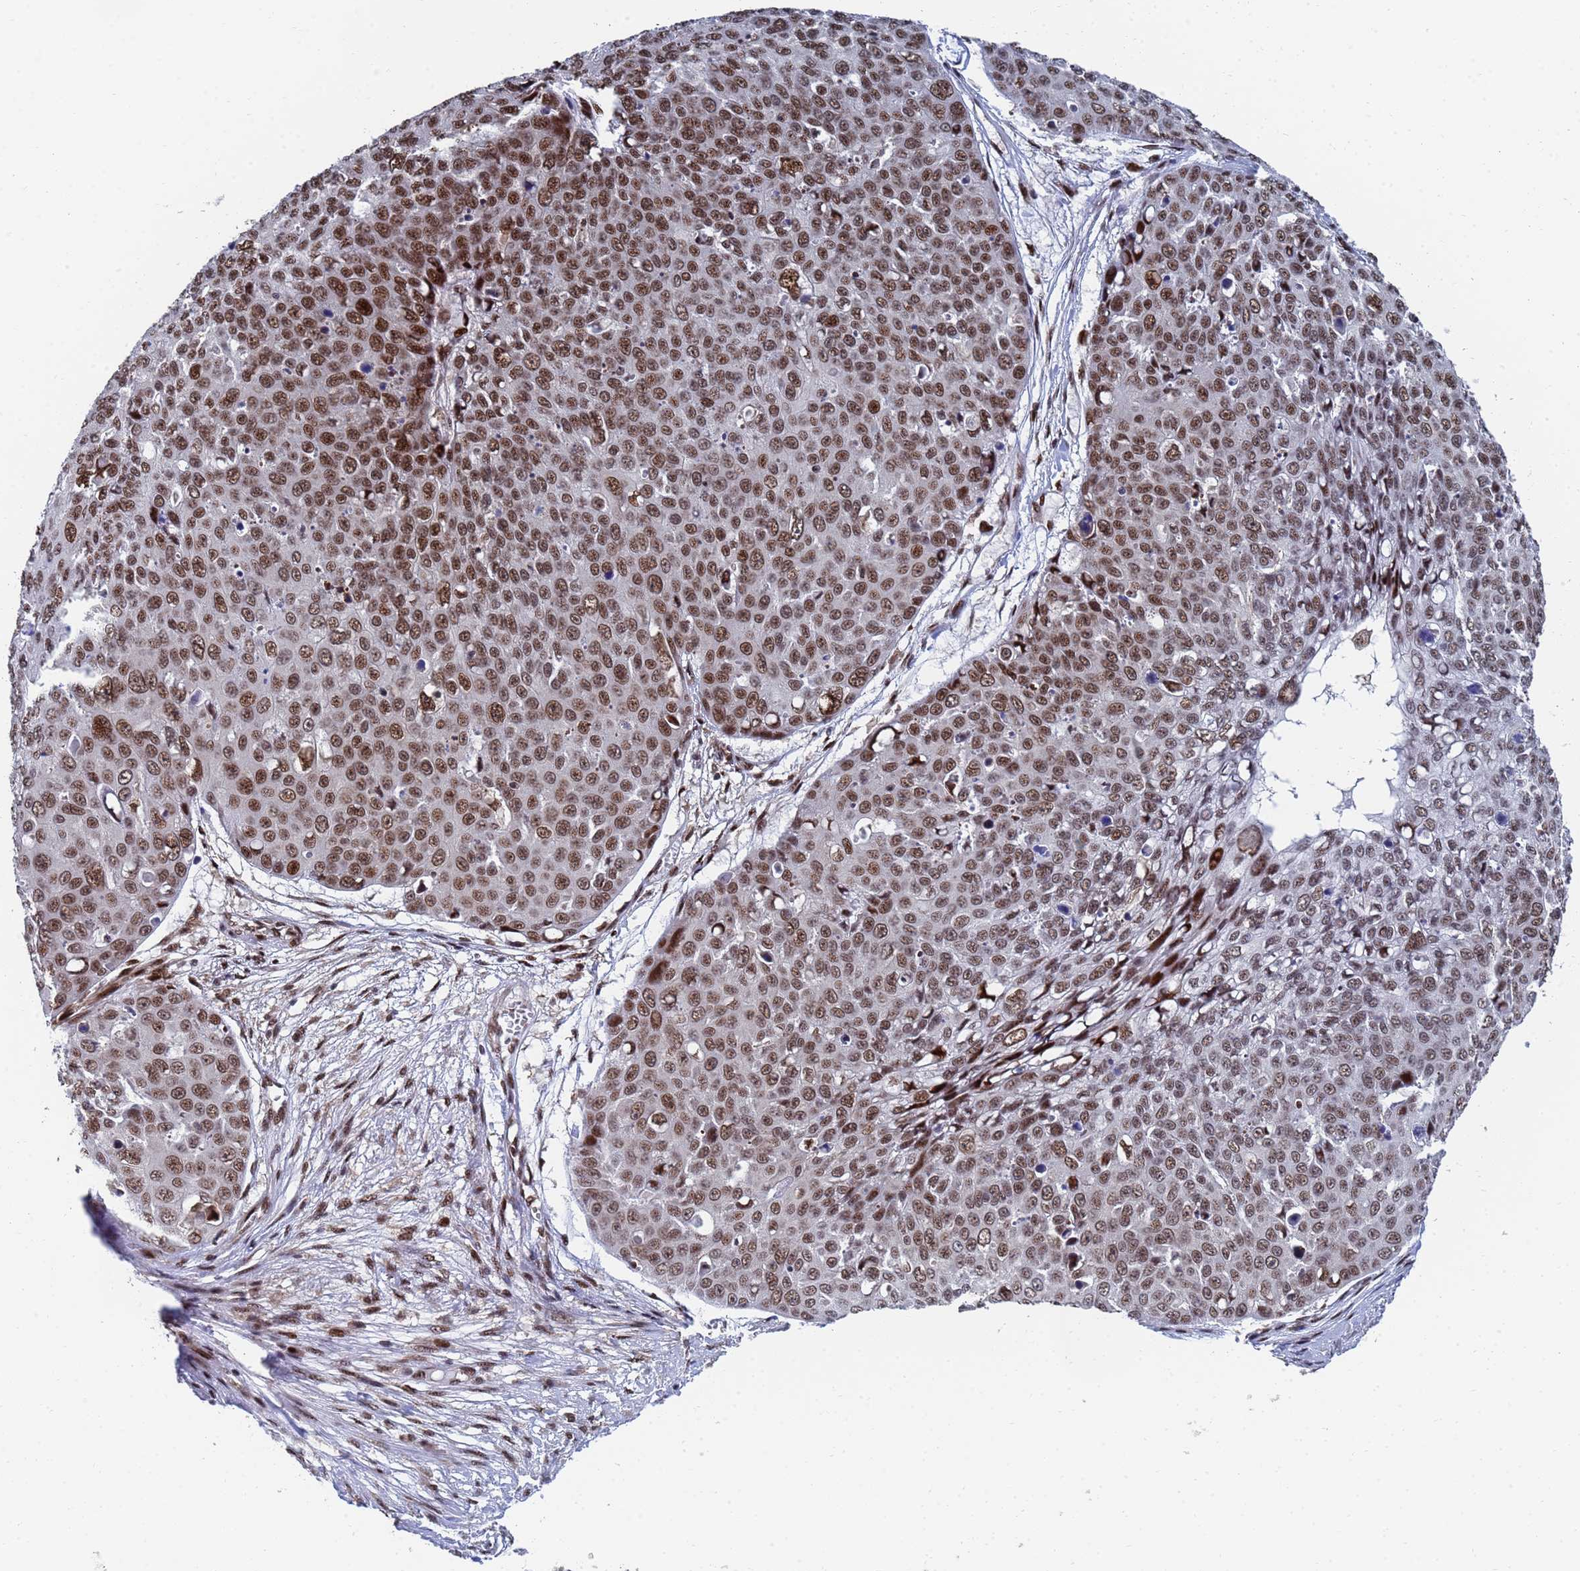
{"staining": {"intensity": "moderate", "quantity": ">75%", "location": "nuclear"}, "tissue": "skin cancer", "cell_type": "Tumor cells", "image_type": "cancer", "snomed": [{"axis": "morphology", "description": "Squamous cell carcinoma, NOS"}, {"axis": "topography", "description": "Skin"}], "caption": "Moderate nuclear protein expression is appreciated in approximately >75% of tumor cells in squamous cell carcinoma (skin).", "gene": "AP5Z1", "patient": {"sex": "male", "age": 71}}